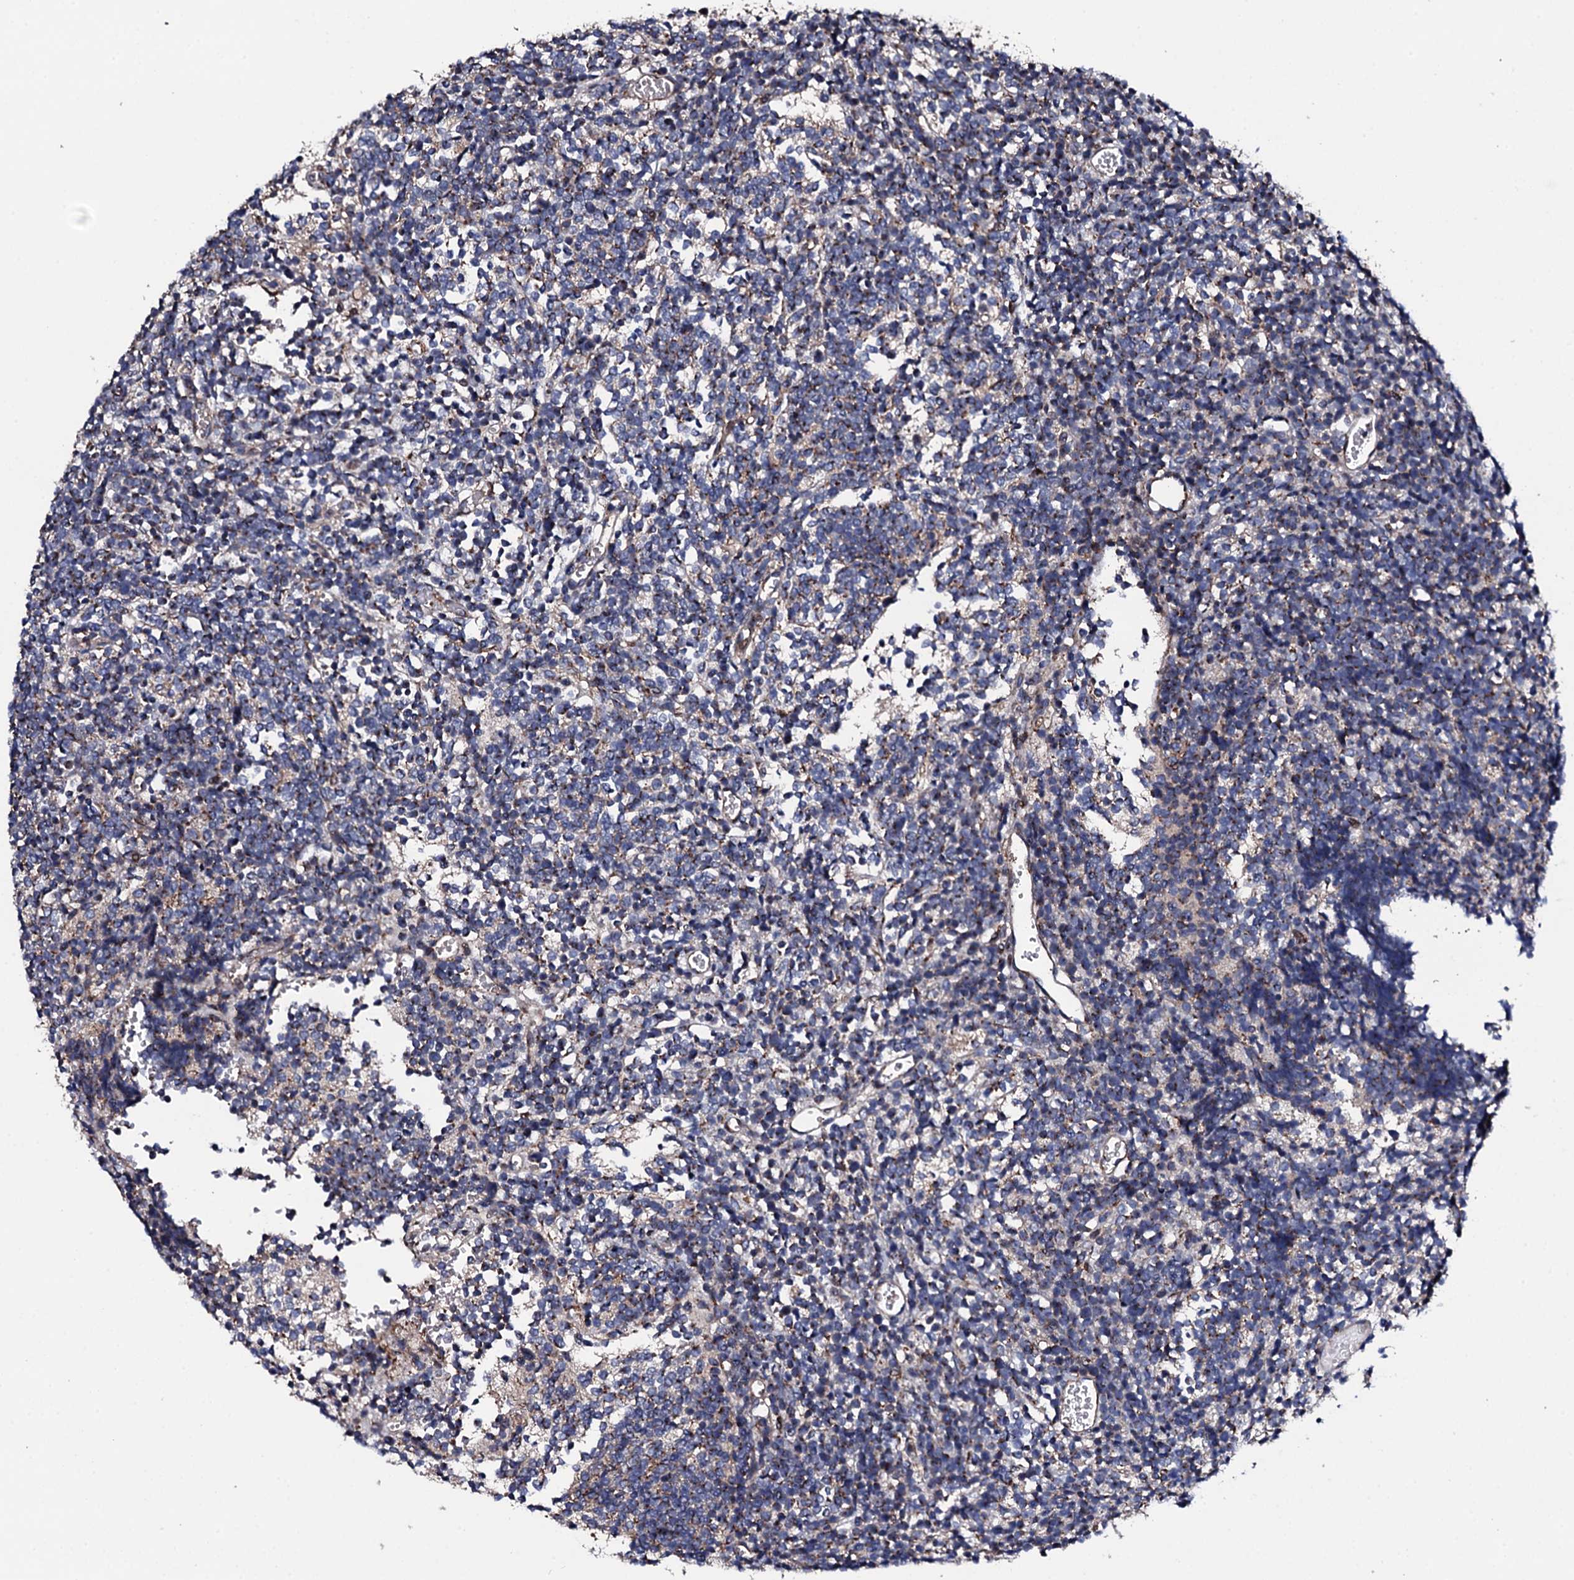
{"staining": {"intensity": "moderate", "quantity": "25%-75%", "location": "cytoplasmic/membranous"}, "tissue": "glioma", "cell_type": "Tumor cells", "image_type": "cancer", "snomed": [{"axis": "morphology", "description": "Glioma, malignant, Low grade"}, {"axis": "topography", "description": "Brain"}], "caption": "Malignant low-grade glioma was stained to show a protein in brown. There is medium levels of moderate cytoplasmic/membranous expression in about 25%-75% of tumor cells. (Stains: DAB (3,3'-diaminobenzidine) in brown, nuclei in blue, Microscopy: brightfield microscopy at high magnification).", "gene": "PLET1", "patient": {"sex": "female", "age": 1}}